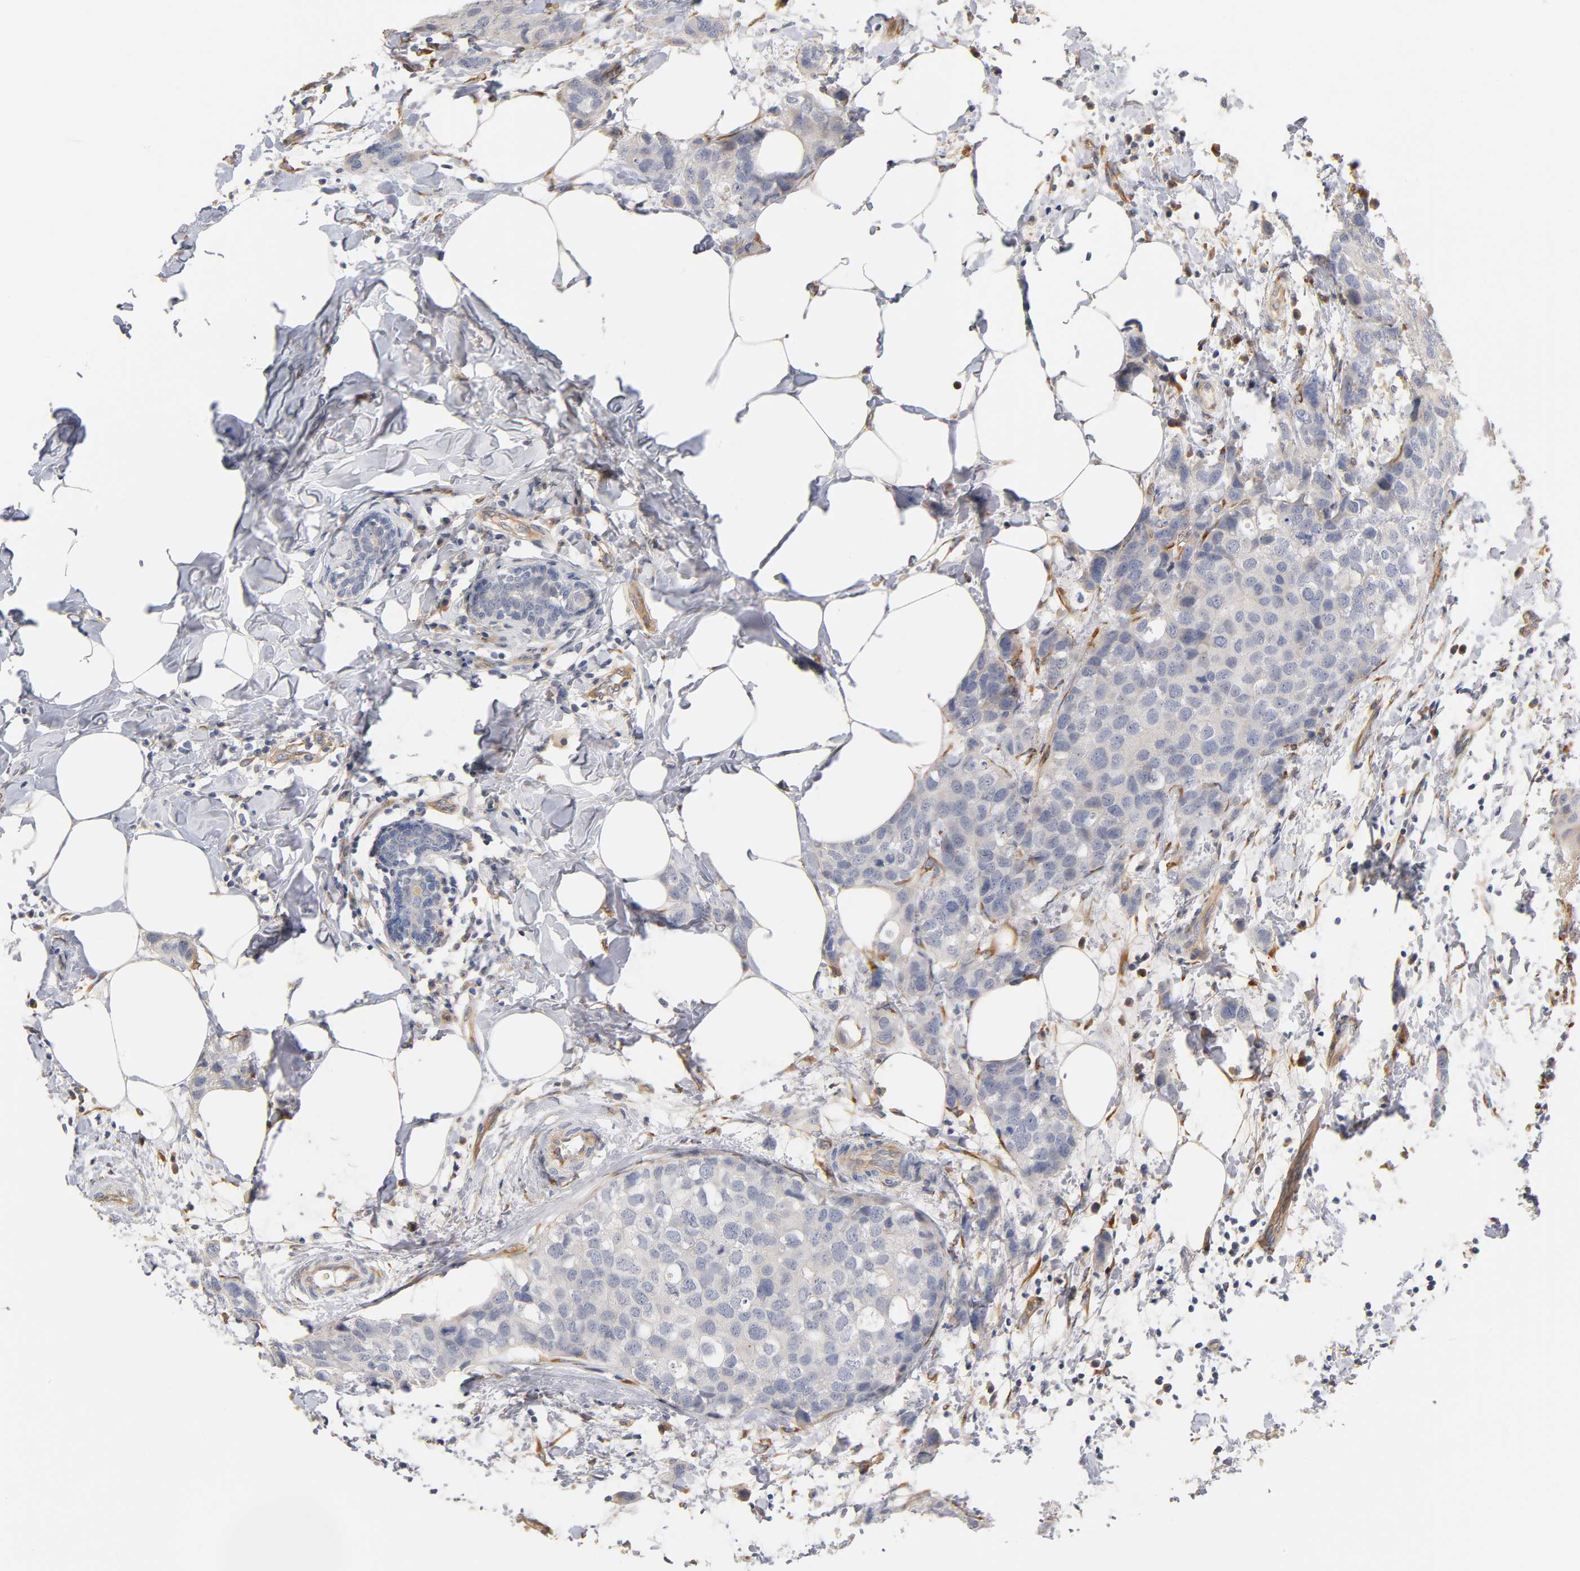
{"staining": {"intensity": "negative", "quantity": "none", "location": "none"}, "tissue": "breast cancer", "cell_type": "Tumor cells", "image_type": "cancer", "snomed": [{"axis": "morphology", "description": "Normal tissue, NOS"}, {"axis": "morphology", "description": "Duct carcinoma"}, {"axis": "topography", "description": "Breast"}], "caption": "DAB (3,3'-diaminobenzidine) immunohistochemical staining of human invasive ductal carcinoma (breast) displays no significant positivity in tumor cells.", "gene": "LAMB1", "patient": {"sex": "female", "age": 50}}